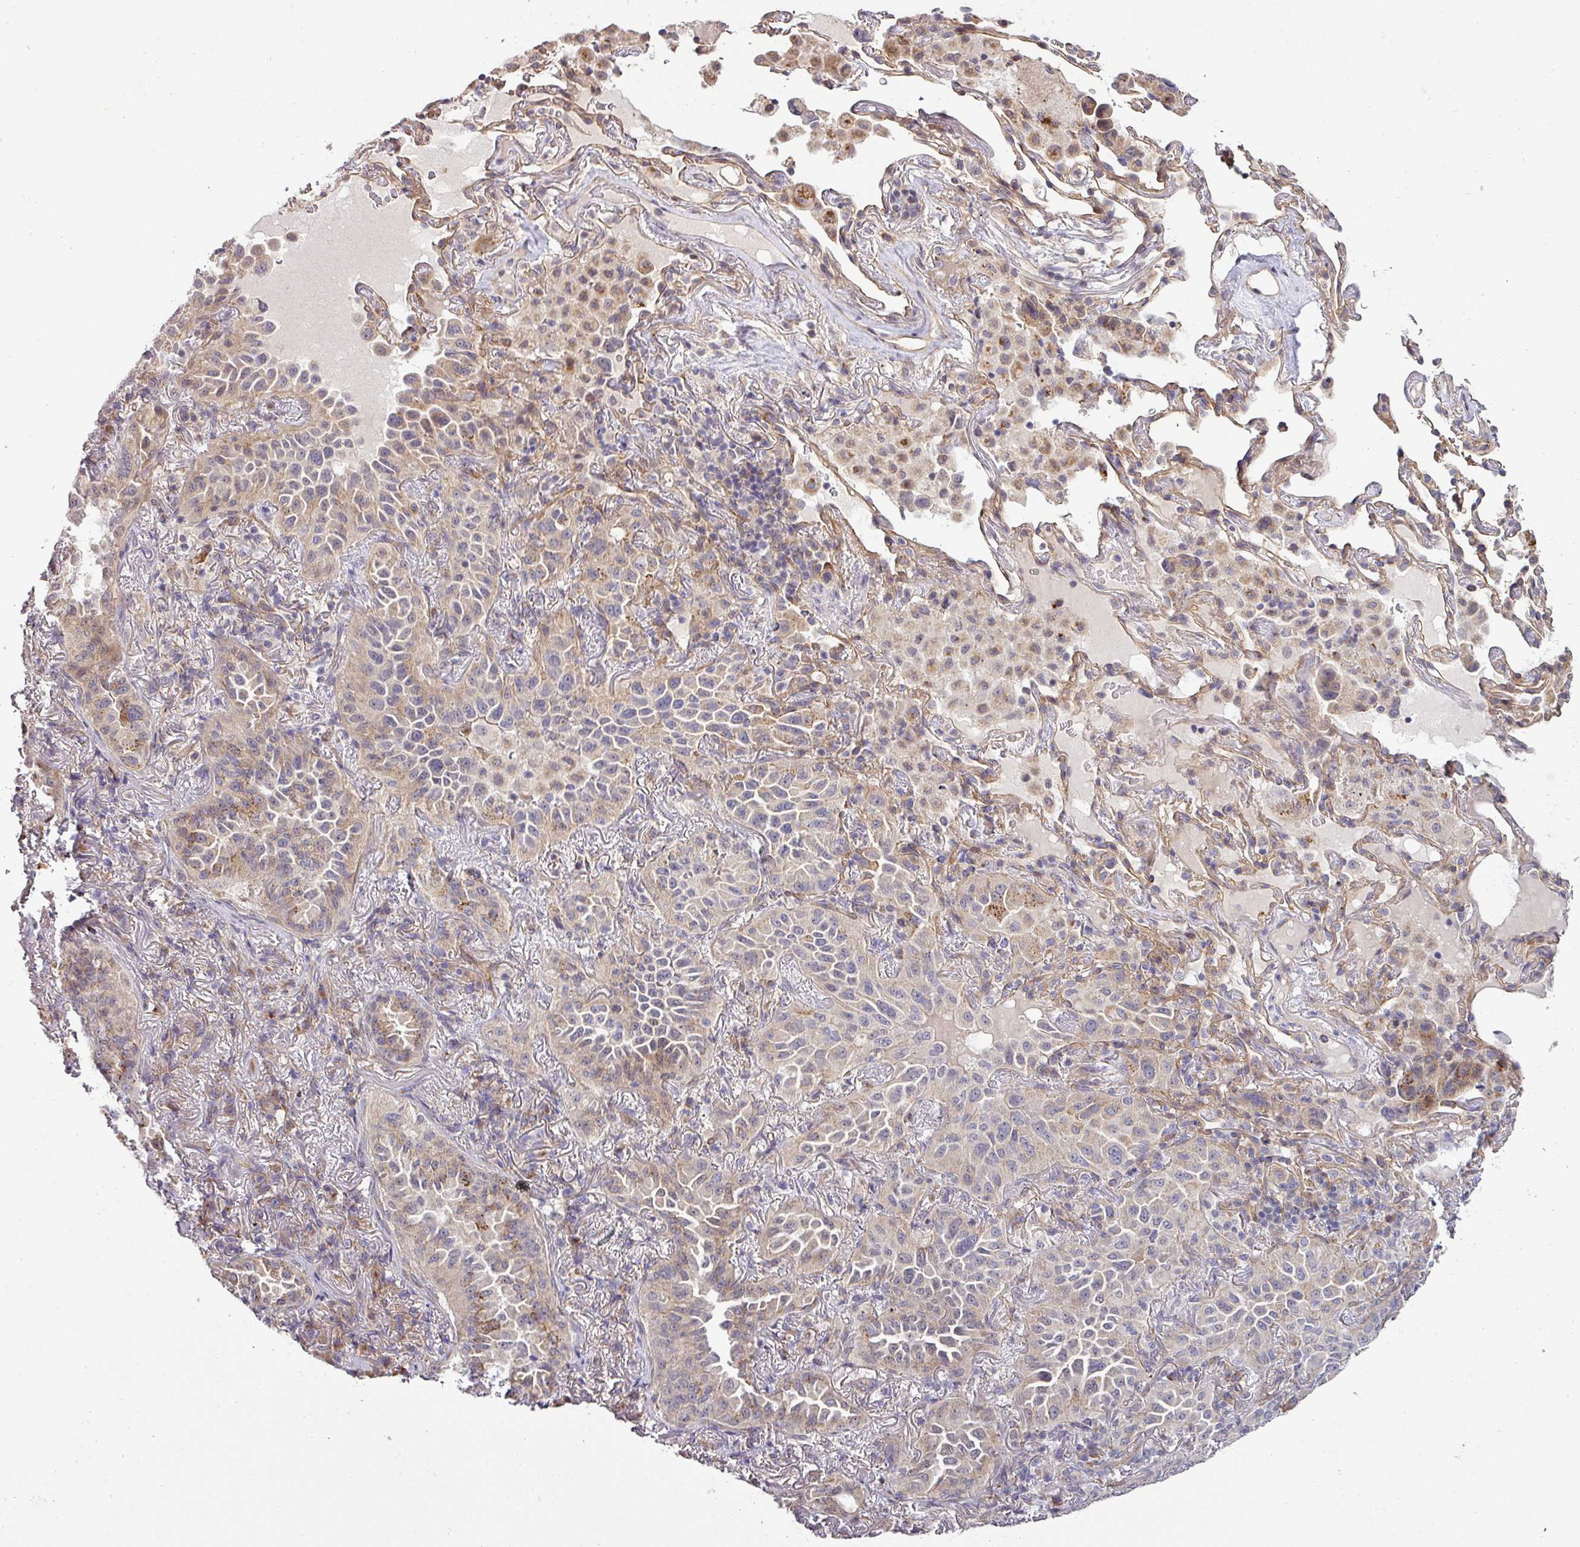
{"staining": {"intensity": "weak", "quantity": "25%-75%", "location": "cytoplasmic/membranous"}, "tissue": "lung cancer", "cell_type": "Tumor cells", "image_type": "cancer", "snomed": [{"axis": "morphology", "description": "Adenocarcinoma, NOS"}, {"axis": "topography", "description": "Lung"}], "caption": "Immunohistochemical staining of lung adenocarcinoma demonstrates low levels of weak cytoplasmic/membranous protein expression in approximately 25%-75% of tumor cells. (DAB IHC, brown staining for protein, blue staining for nuclei).", "gene": "TIMMDC1", "patient": {"sex": "female", "age": 69}}